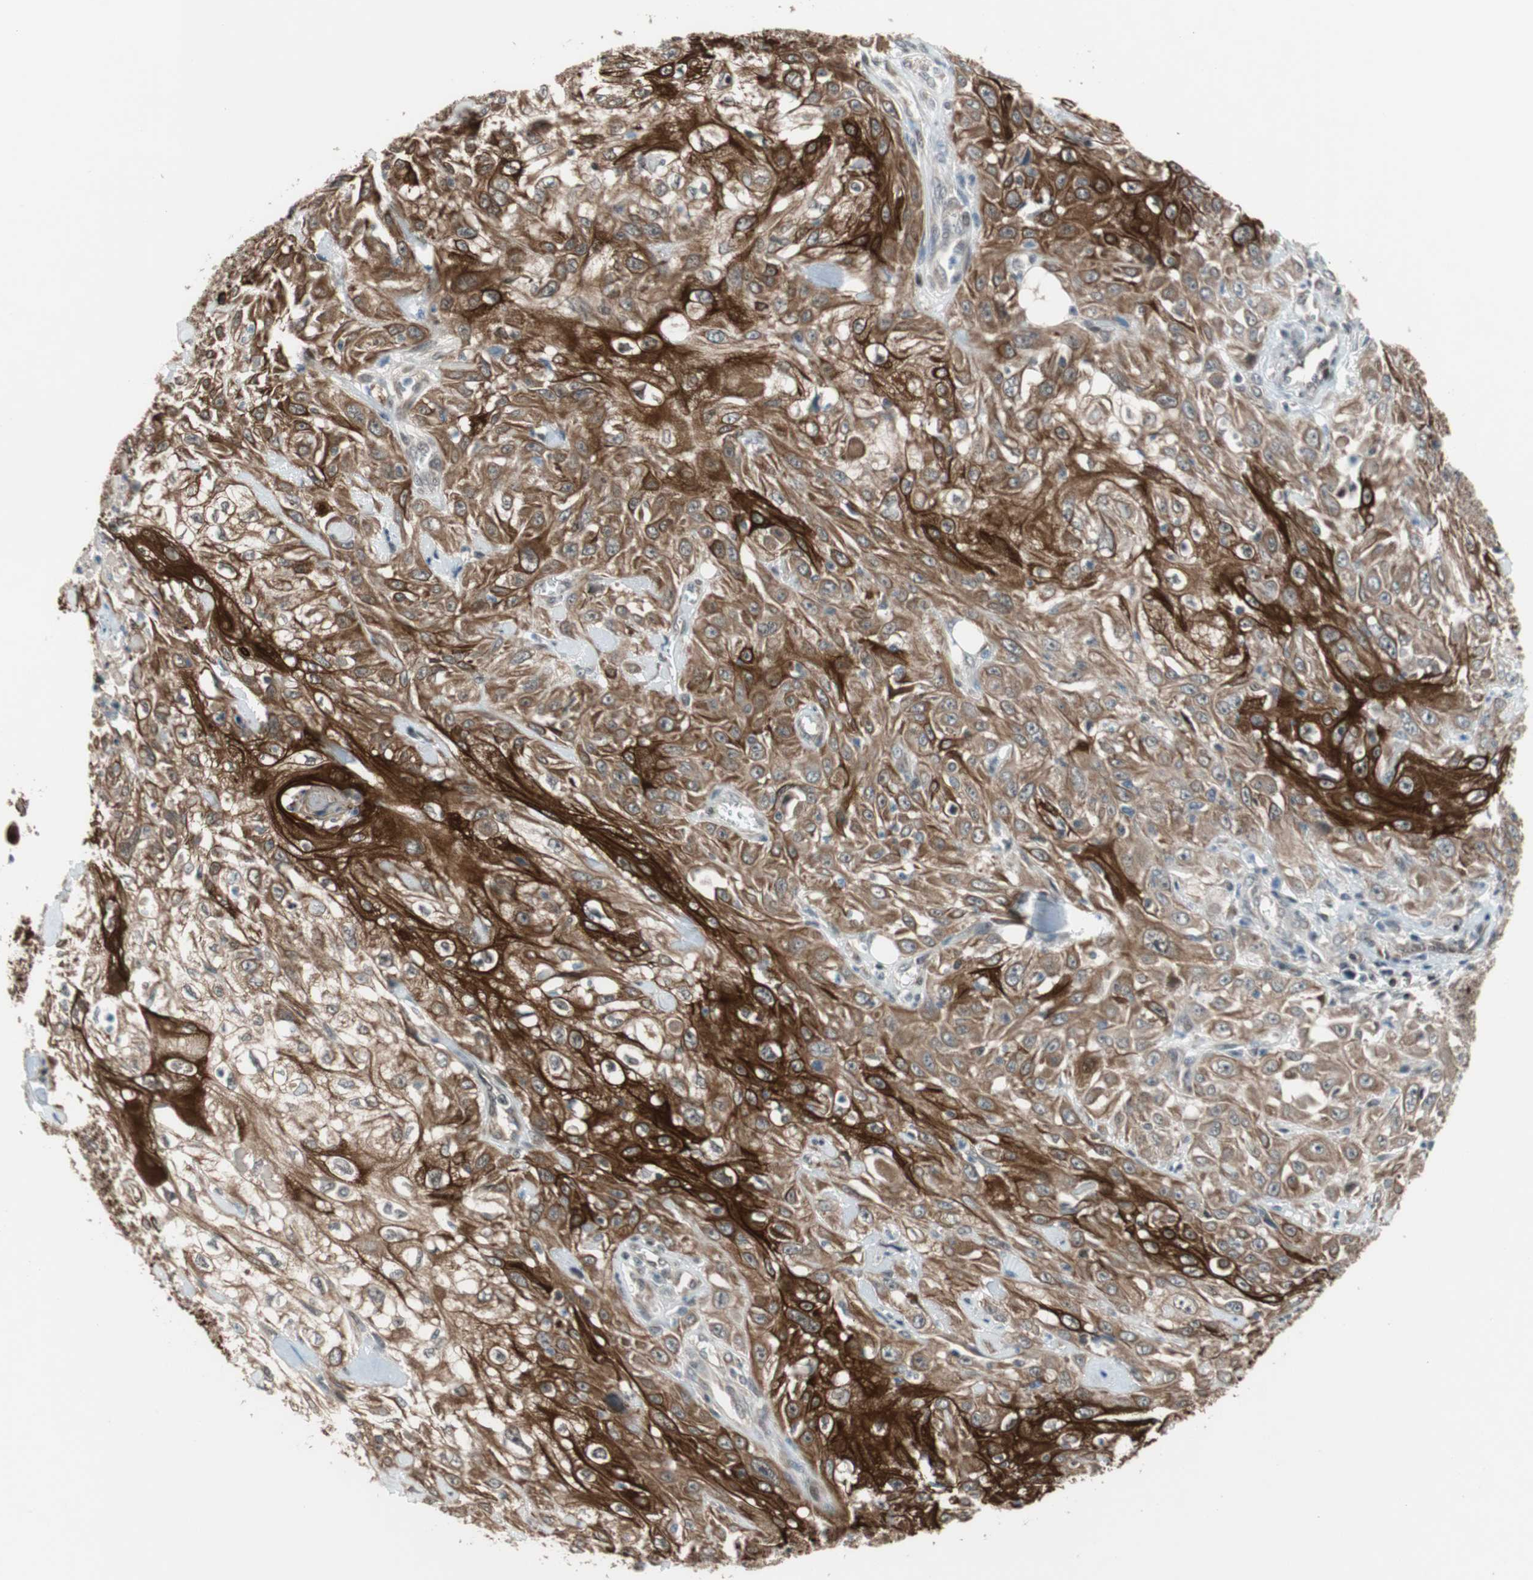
{"staining": {"intensity": "strong", "quantity": ">75%", "location": "cytoplasmic/membranous"}, "tissue": "skin cancer", "cell_type": "Tumor cells", "image_type": "cancer", "snomed": [{"axis": "morphology", "description": "Squamous cell carcinoma, NOS"}, {"axis": "morphology", "description": "Squamous cell carcinoma, metastatic, NOS"}, {"axis": "topography", "description": "Skin"}, {"axis": "topography", "description": "Lymph node"}], "caption": "Tumor cells demonstrate strong cytoplasmic/membranous staining in approximately >75% of cells in squamous cell carcinoma (skin). The staining is performed using DAB (3,3'-diaminobenzidine) brown chromogen to label protein expression. The nuclei are counter-stained blue using hematoxylin.", "gene": "ZNF512B", "patient": {"sex": "male", "age": 75}}